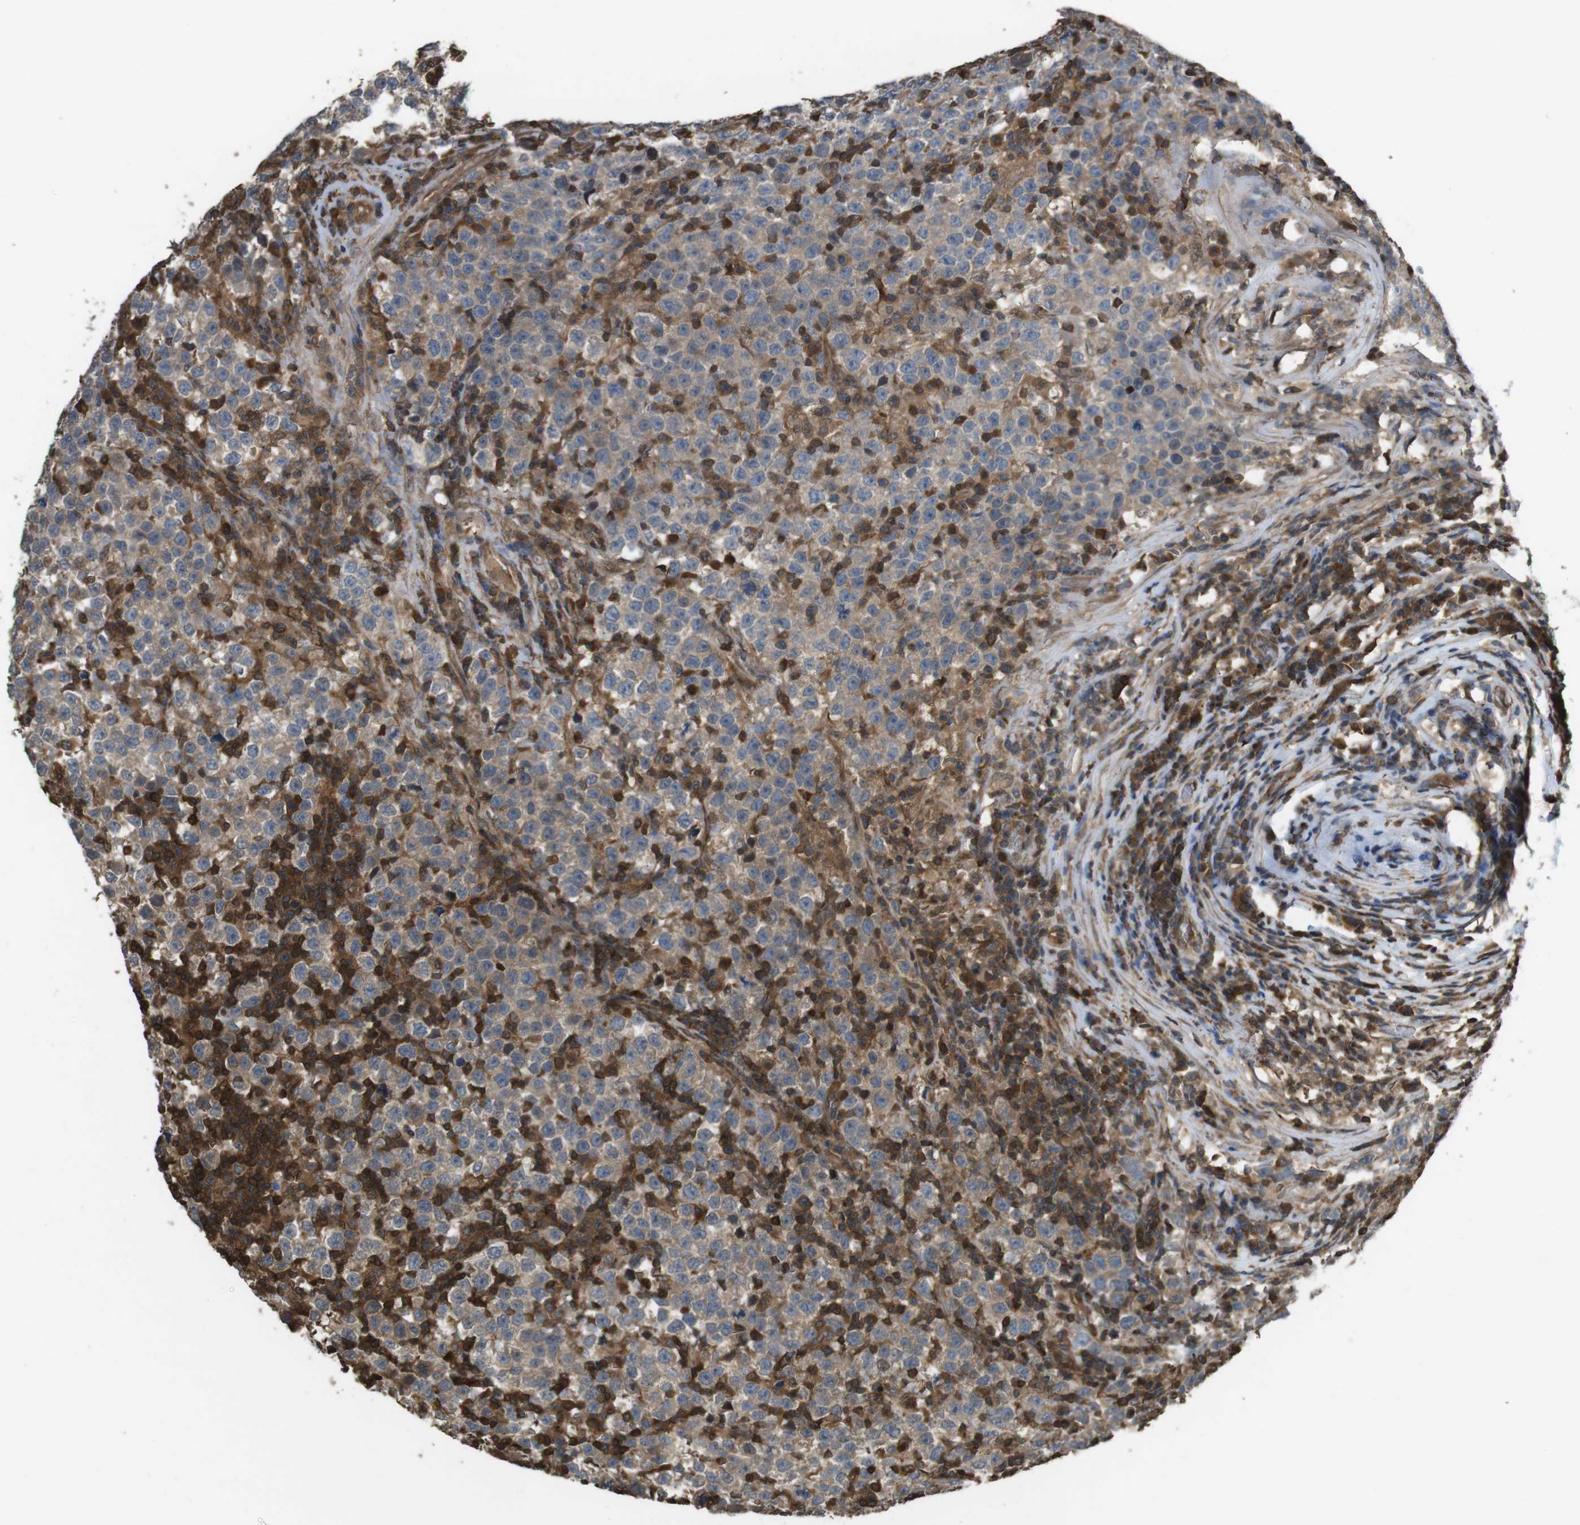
{"staining": {"intensity": "moderate", "quantity": ">75%", "location": "cytoplasmic/membranous"}, "tissue": "testis cancer", "cell_type": "Tumor cells", "image_type": "cancer", "snomed": [{"axis": "morphology", "description": "Seminoma, NOS"}, {"axis": "topography", "description": "Testis"}], "caption": "This image demonstrates immunohistochemistry (IHC) staining of human testis seminoma, with medium moderate cytoplasmic/membranous positivity in approximately >75% of tumor cells.", "gene": "ARHGDIA", "patient": {"sex": "male", "age": 43}}